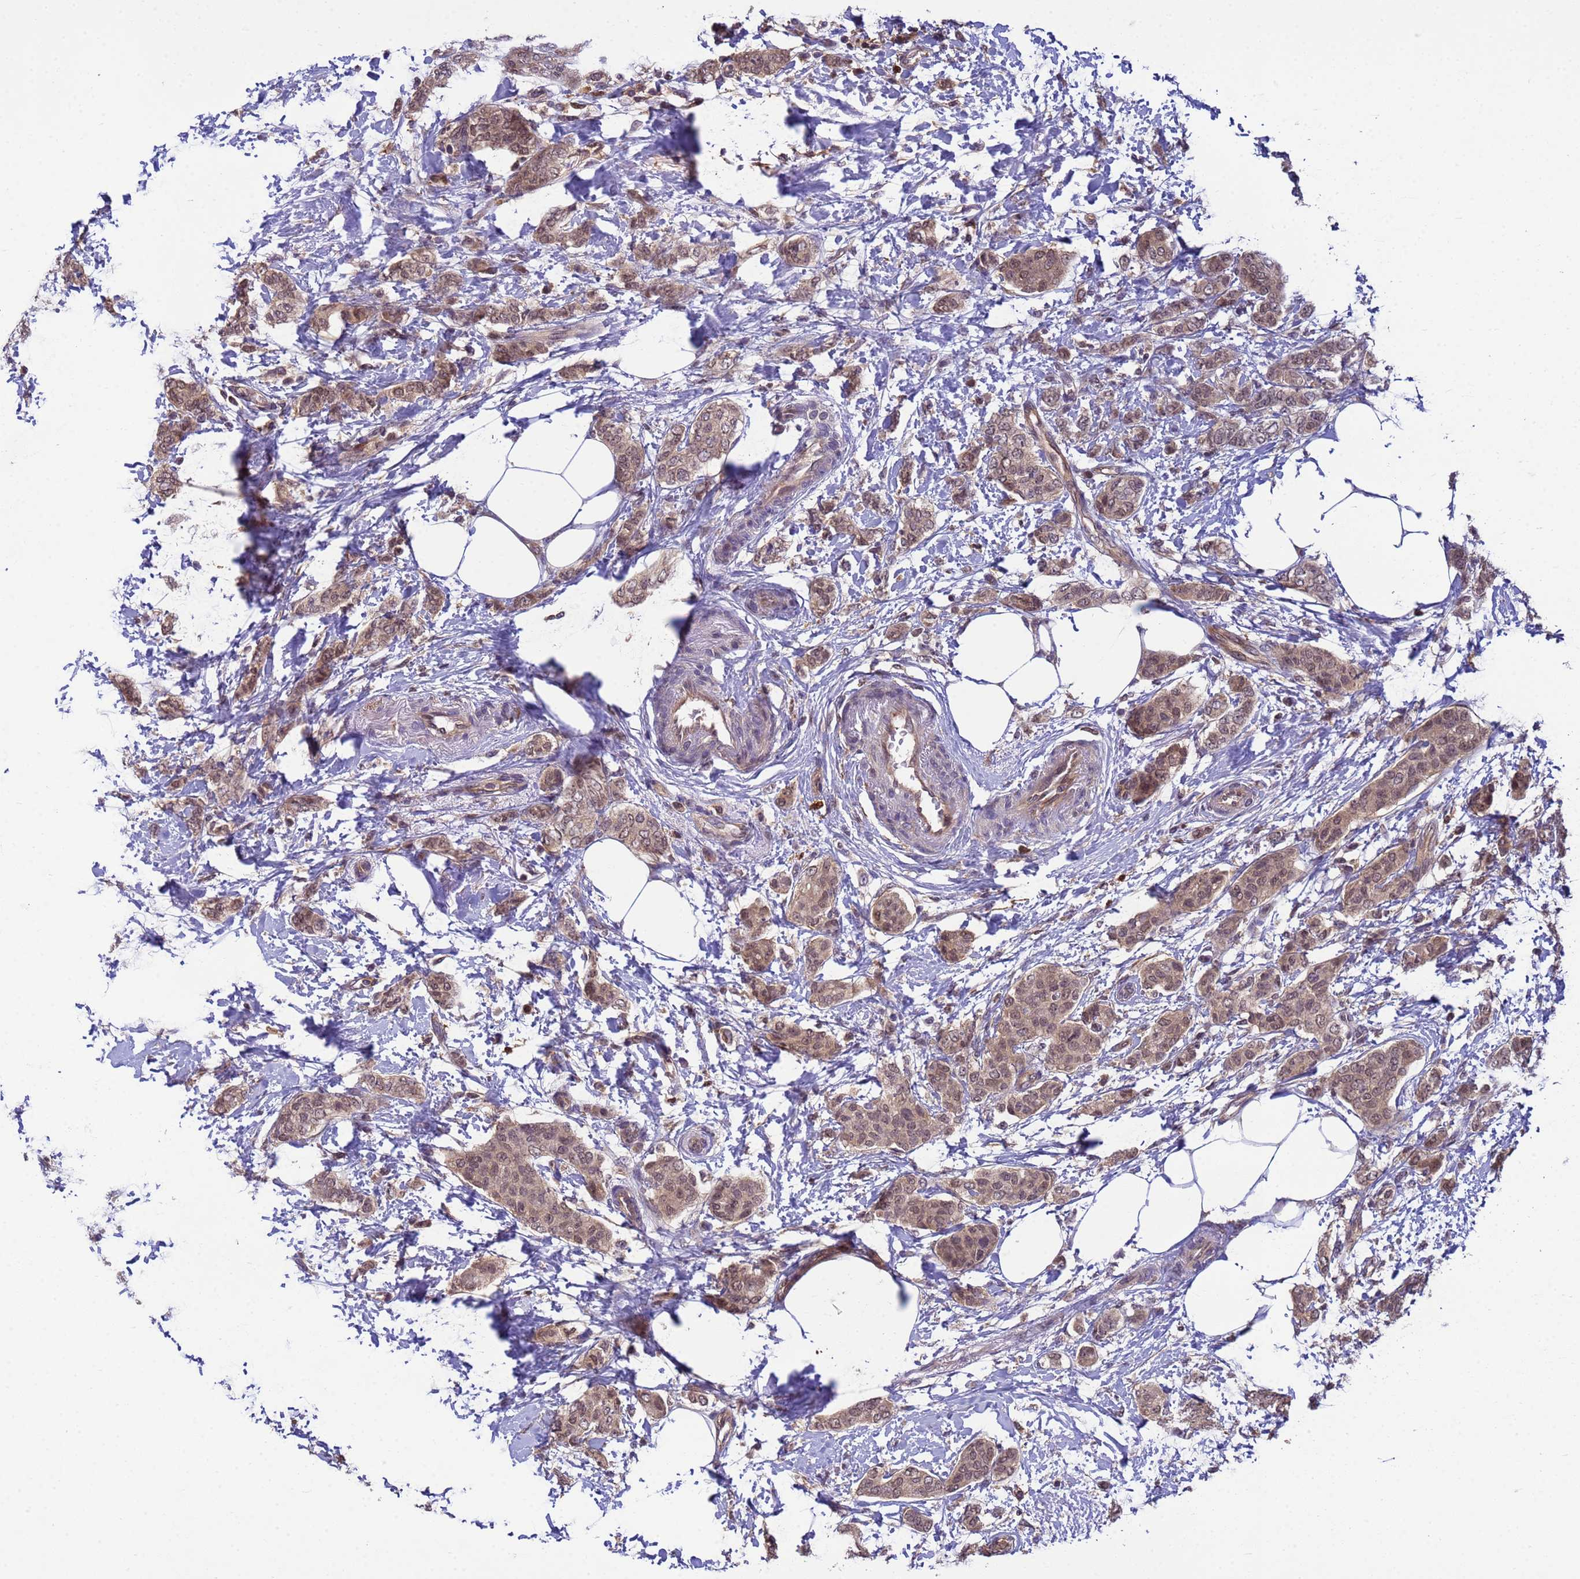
{"staining": {"intensity": "weak", "quantity": ">75%", "location": "cytoplasmic/membranous,nuclear"}, "tissue": "breast cancer", "cell_type": "Tumor cells", "image_type": "cancer", "snomed": [{"axis": "morphology", "description": "Duct carcinoma"}, {"axis": "topography", "description": "Breast"}], "caption": "This histopathology image displays immunohistochemistry (IHC) staining of breast cancer, with low weak cytoplasmic/membranous and nuclear expression in about >75% of tumor cells.", "gene": "NPEPPS", "patient": {"sex": "female", "age": 72}}